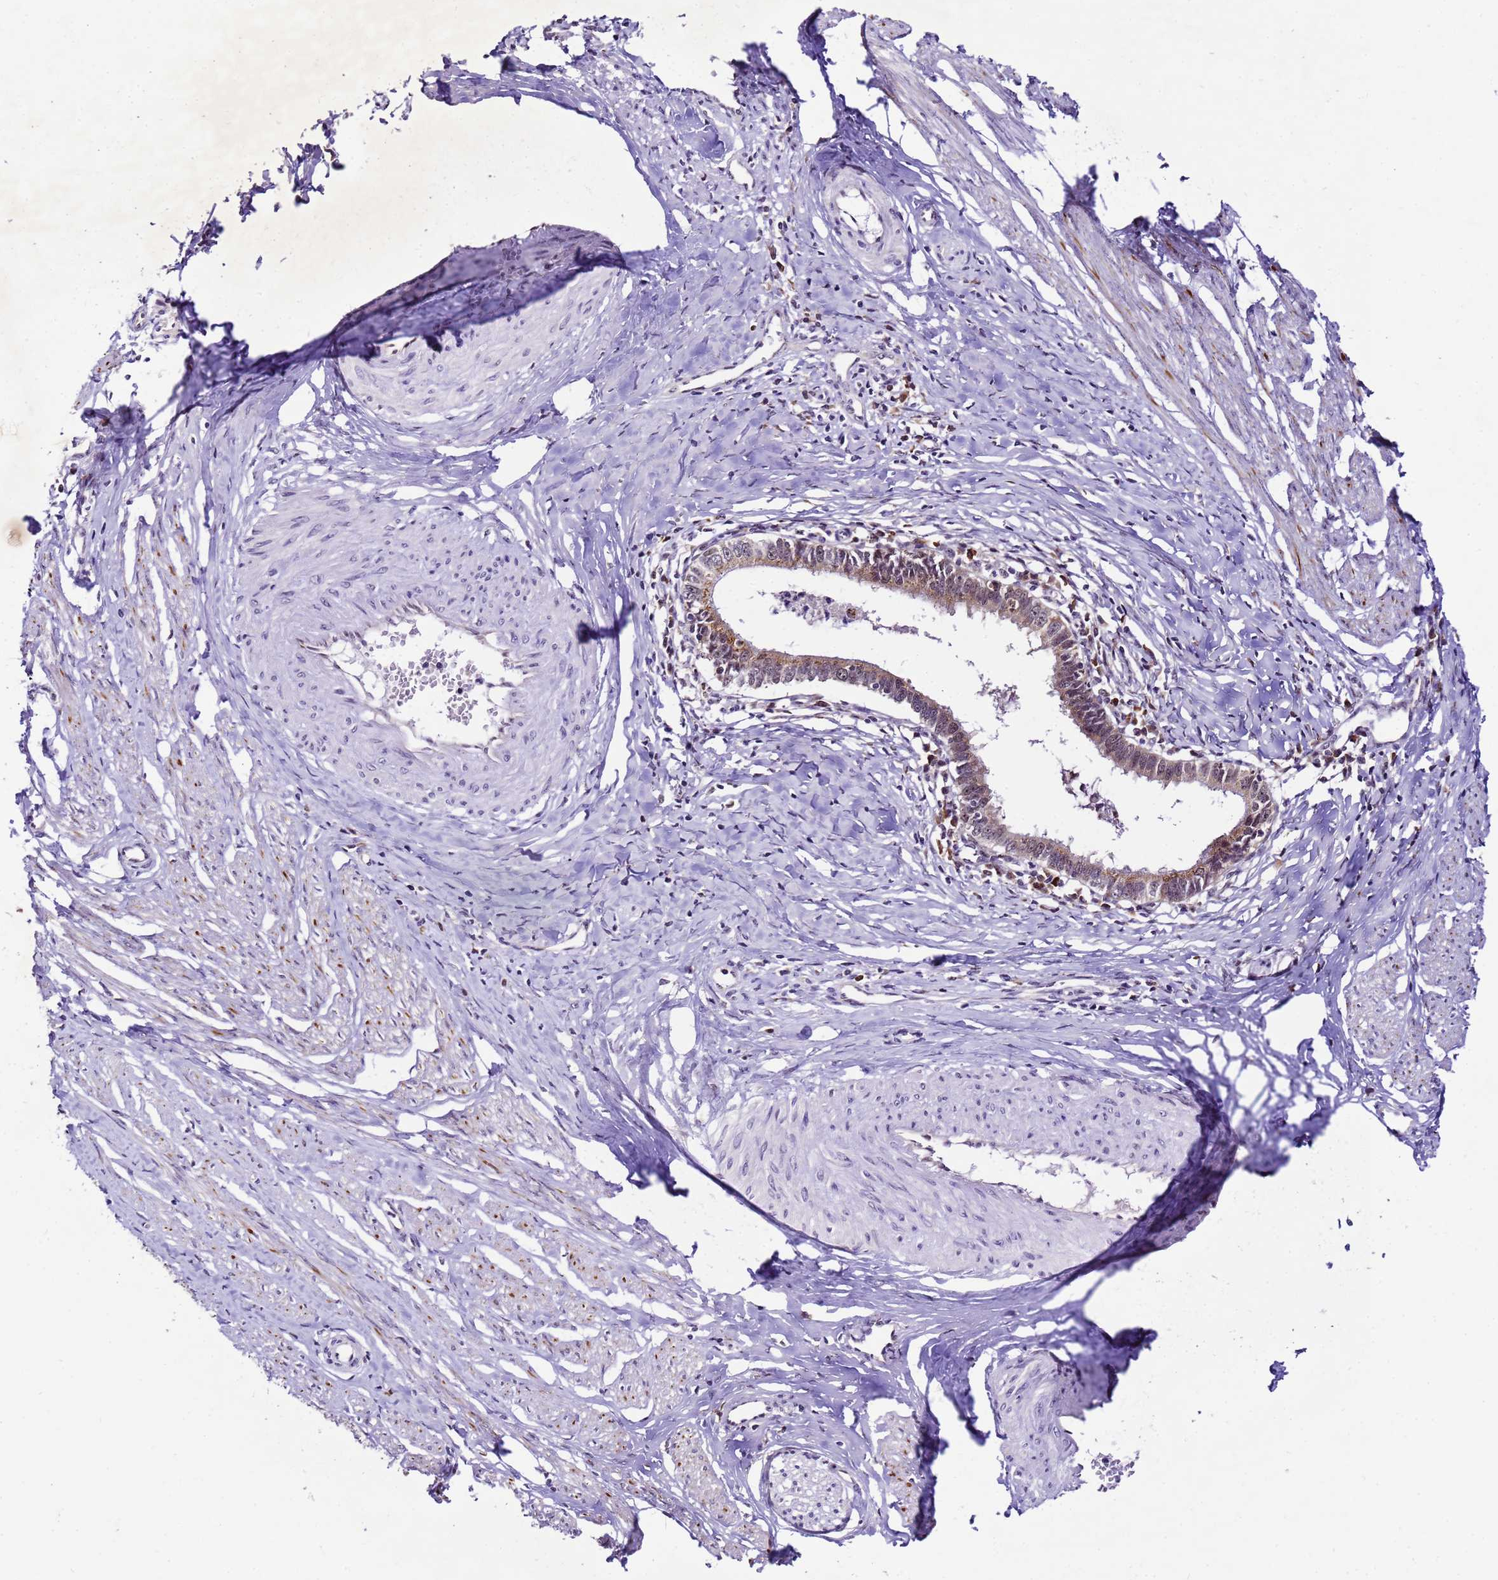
{"staining": {"intensity": "moderate", "quantity": "25%-75%", "location": "cytoplasmic/membranous"}, "tissue": "cervical cancer", "cell_type": "Tumor cells", "image_type": "cancer", "snomed": [{"axis": "morphology", "description": "Adenocarcinoma, NOS"}, {"axis": "topography", "description": "Cervix"}], "caption": "Immunohistochemistry image of human cervical cancer (adenocarcinoma) stained for a protein (brown), which reveals medium levels of moderate cytoplasmic/membranous expression in about 25%-75% of tumor cells.", "gene": "SLX4IP", "patient": {"sex": "female", "age": 36}}